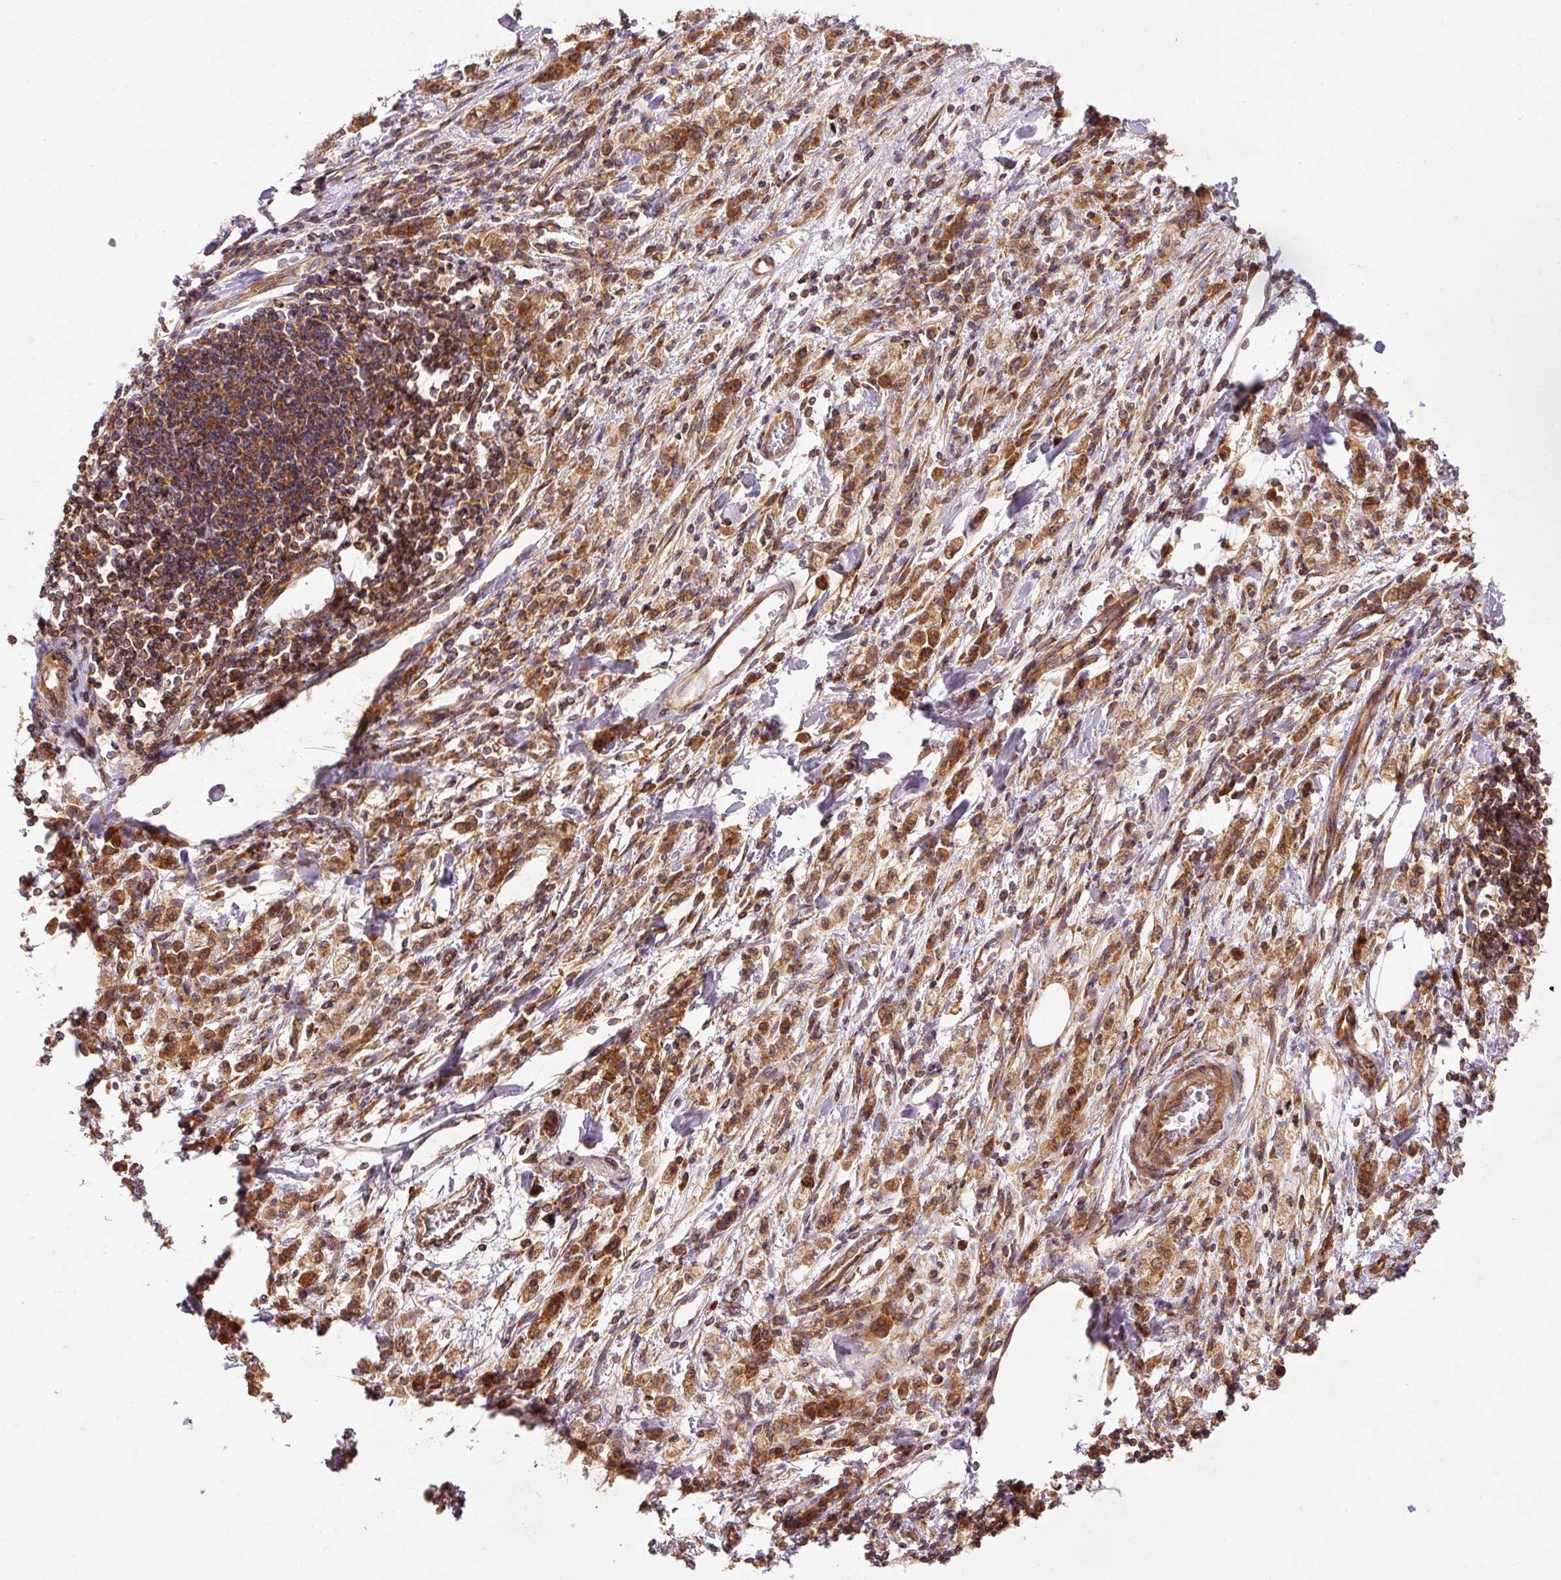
{"staining": {"intensity": "moderate", "quantity": ">75%", "location": "cytoplasmic/membranous"}, "tissue": "stomach cancer", "cell_type": "Tumor cells", "image_type": "cancer", "snomed": [{"axis": "morphology", "description": "Adenocarcinoma, NOS"}, {"axis": "topography", "description": "Stomach"}], "caption": "Adenocarcinoma (stomach) stained for a protein exhibits moderate cytoplasmic/membranous positivity in tumor cells.", "gene": "PDAP1", "patient": {"sex": "male", "age": 77}}